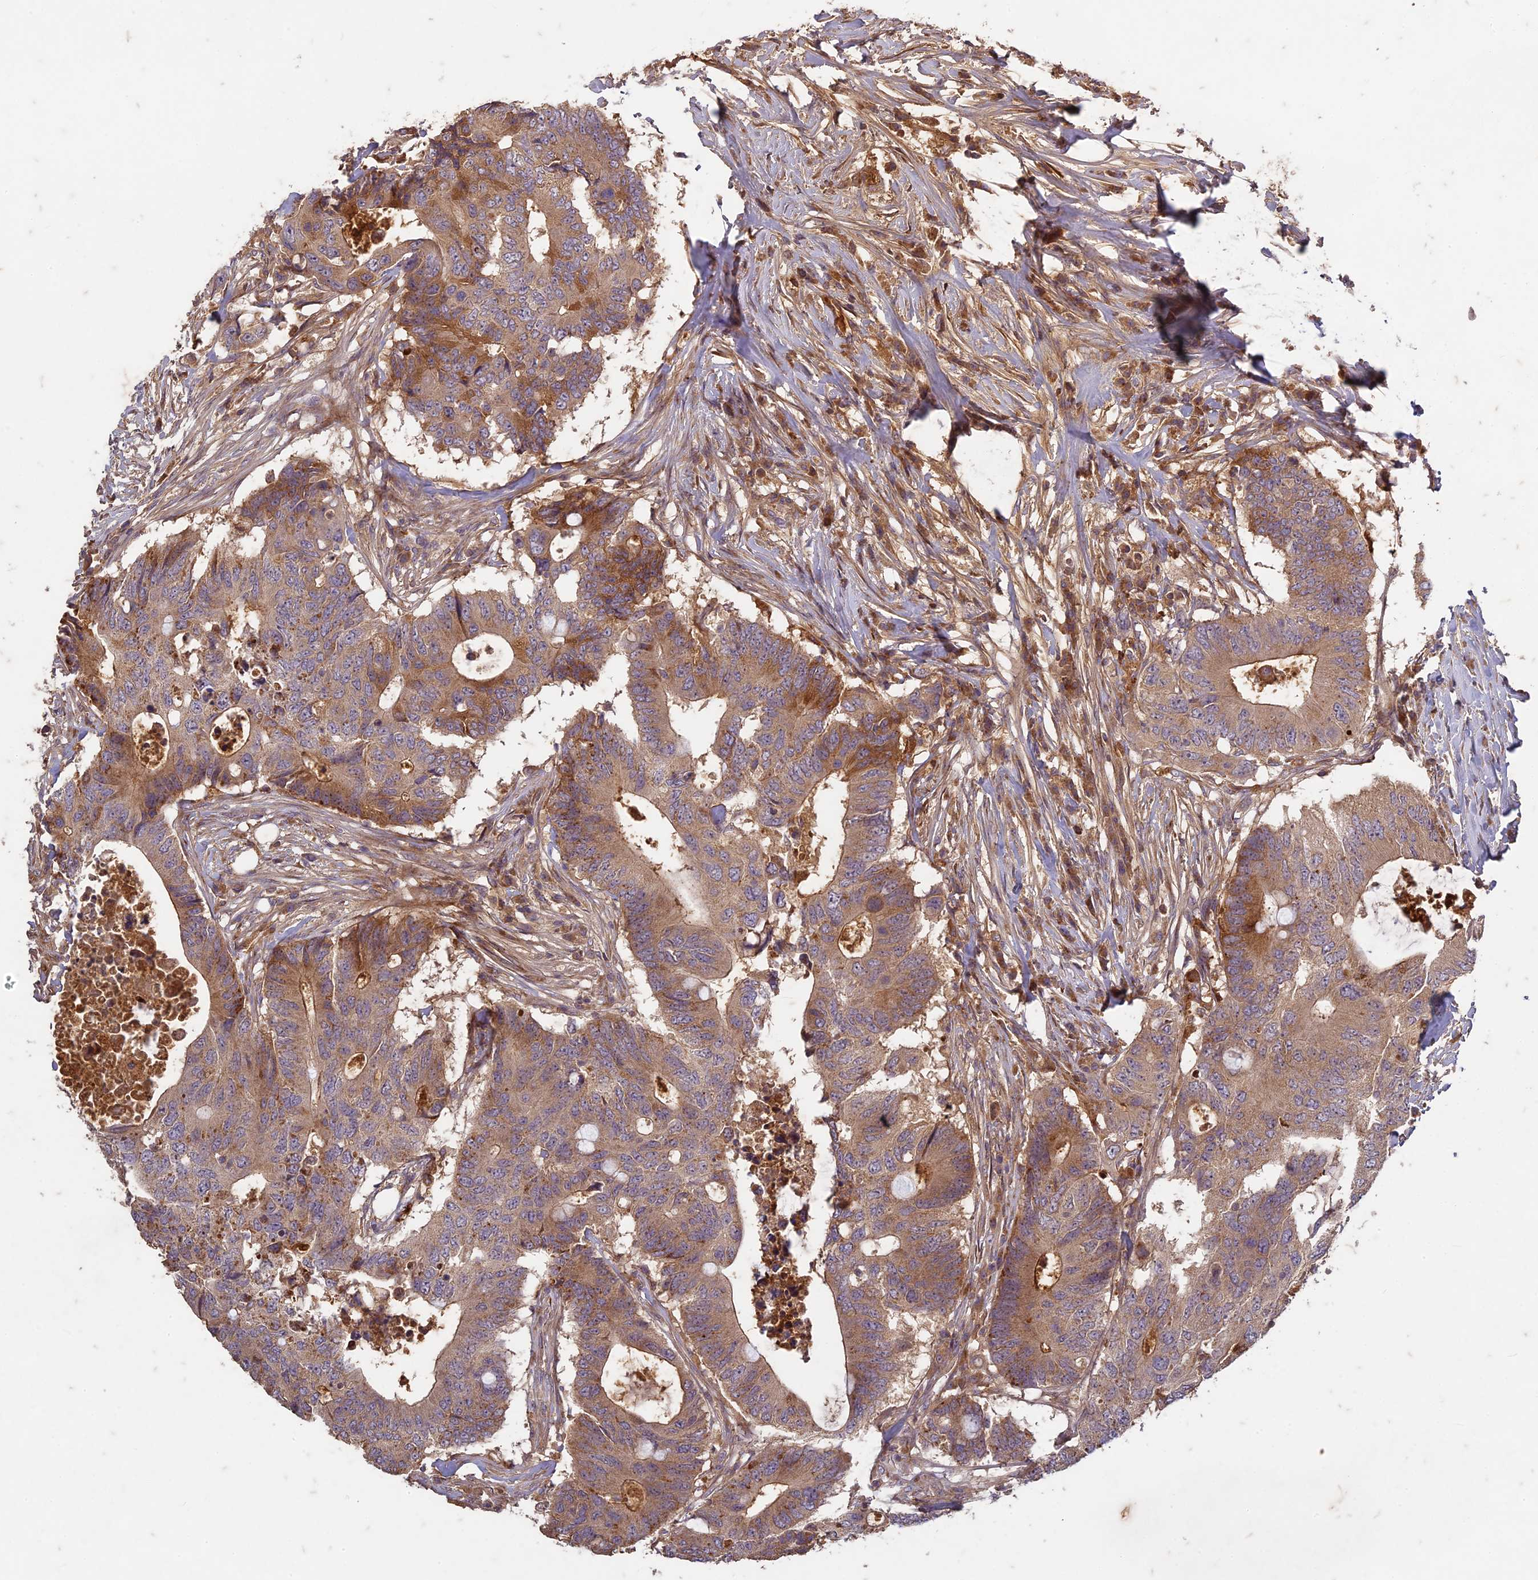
{"staining": {"intensity": "moderate", "quantity": ">75%", "location": "cytoplasmic/membranous"}, "tissue": "colorectal cancer", "cell_type": "Tumor cells", "image_type": "cancer", "snomed": [{"axis": "morphology", "description": "Adenocarcinoma, NOS"}, {"axis": "topography", "description": "Colon"}], "caption": "Tumor cells exhibit medium levels of moderate cytoplasmic/membranous positivity in about >75% of cells in adenocarcinoma (colorectal).", "gene": "TCF25", "patient": {"sex": "male", "age": 71}}